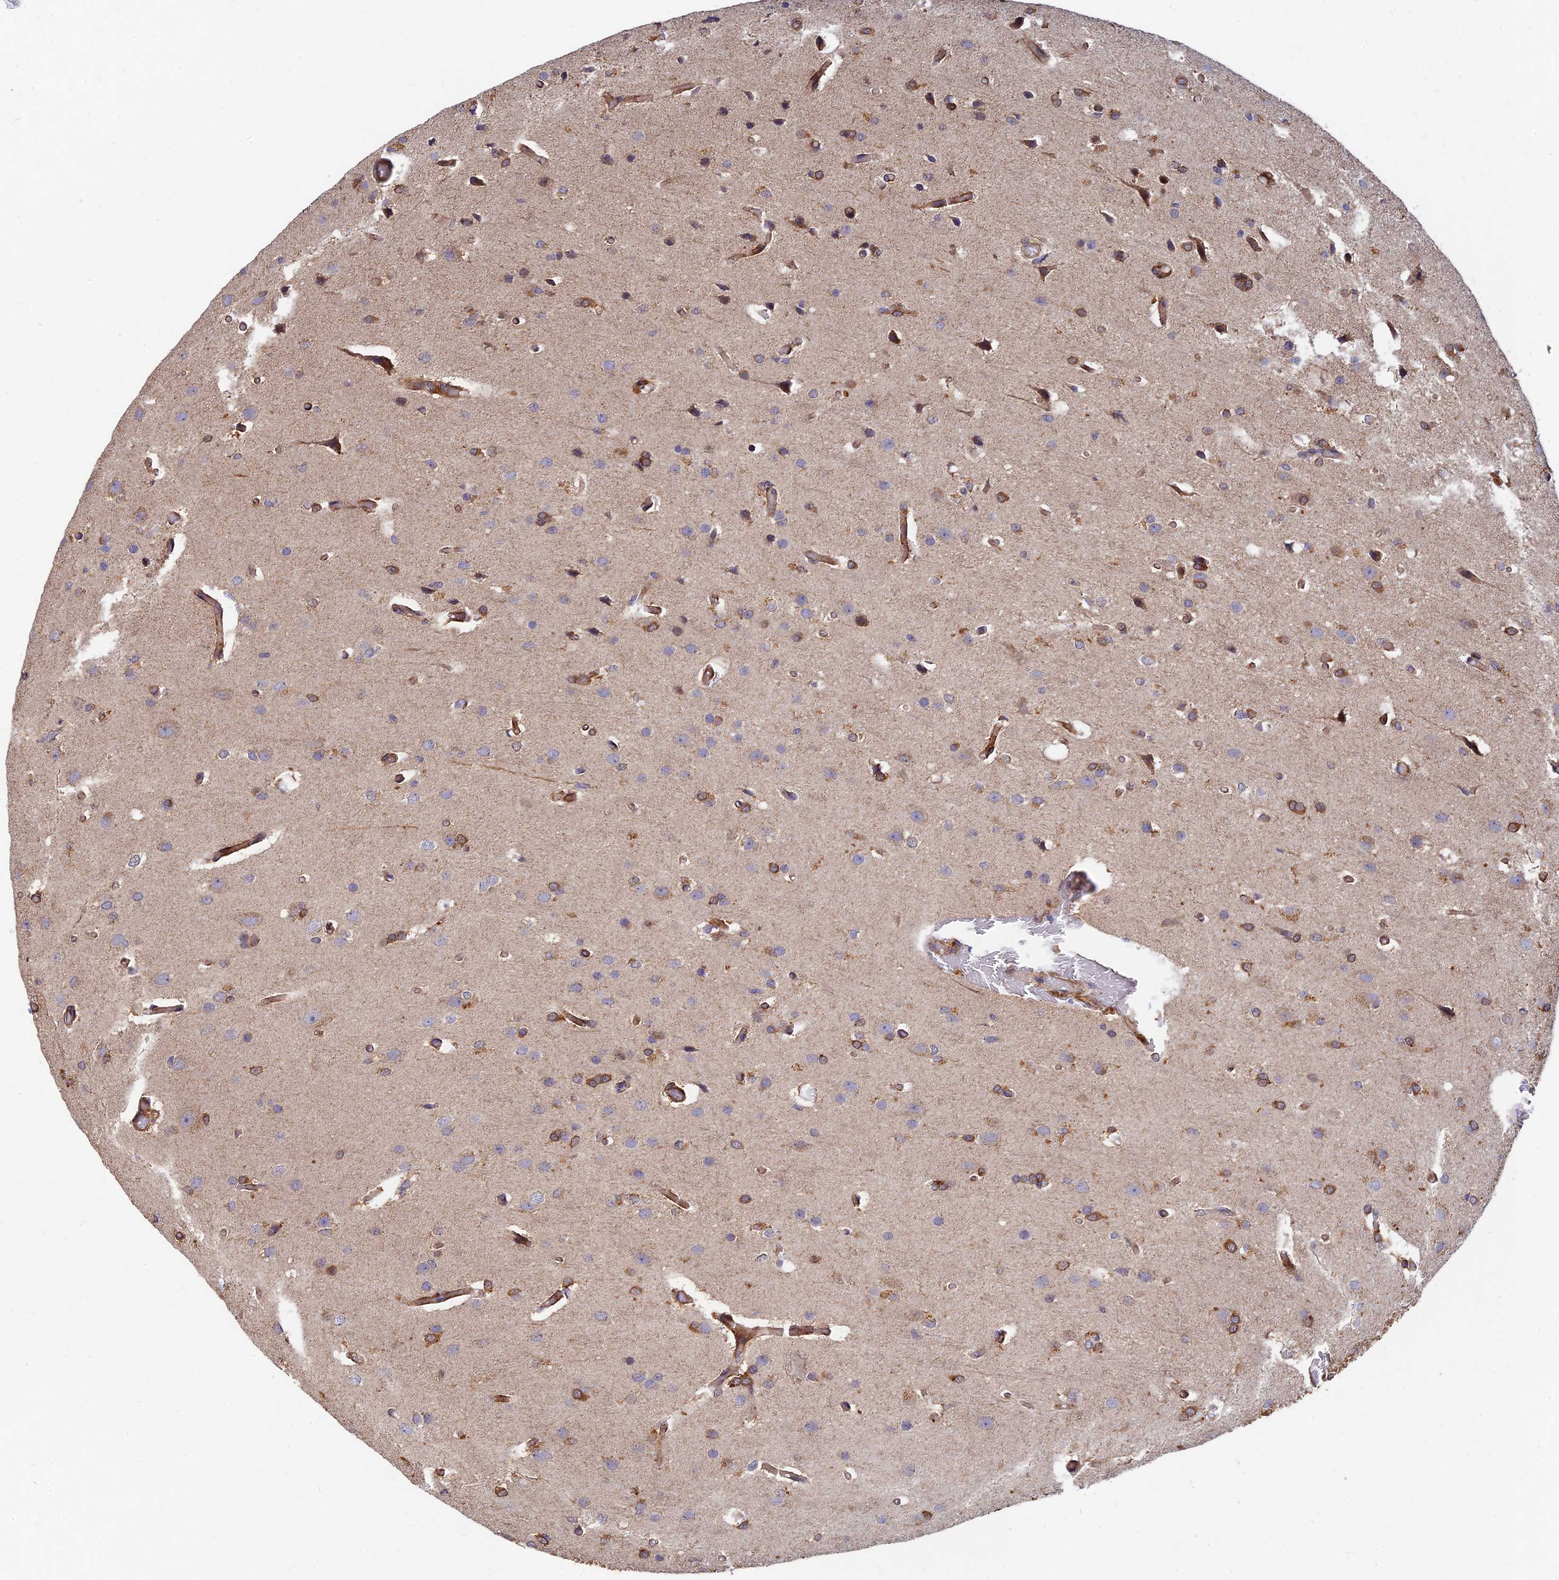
{"staining": {"intensity": "moderate", "quantity": "25%-75%", "location": "cytoplasmic/membranous"}, "tissue": "glioma", "cell_type": "Tumor cells", "image_type": "cancer", "snomed": [{"axis": "morphology", "description": "Glioma, malignant, High grade"}, {"axis": "topography", "description": "Brain"}], "caption": "High-grade glioma (malignant) stained for a protein reveals moderate cytoplasmic/membranous positivity in tumor cells. The staining was performed using DAB, with brown indicating positive protein expression. Nuclei are stained blue with hematoxylin.", "gene": "SLC38A11", "patient": {"sex": "female", "age": 50}}